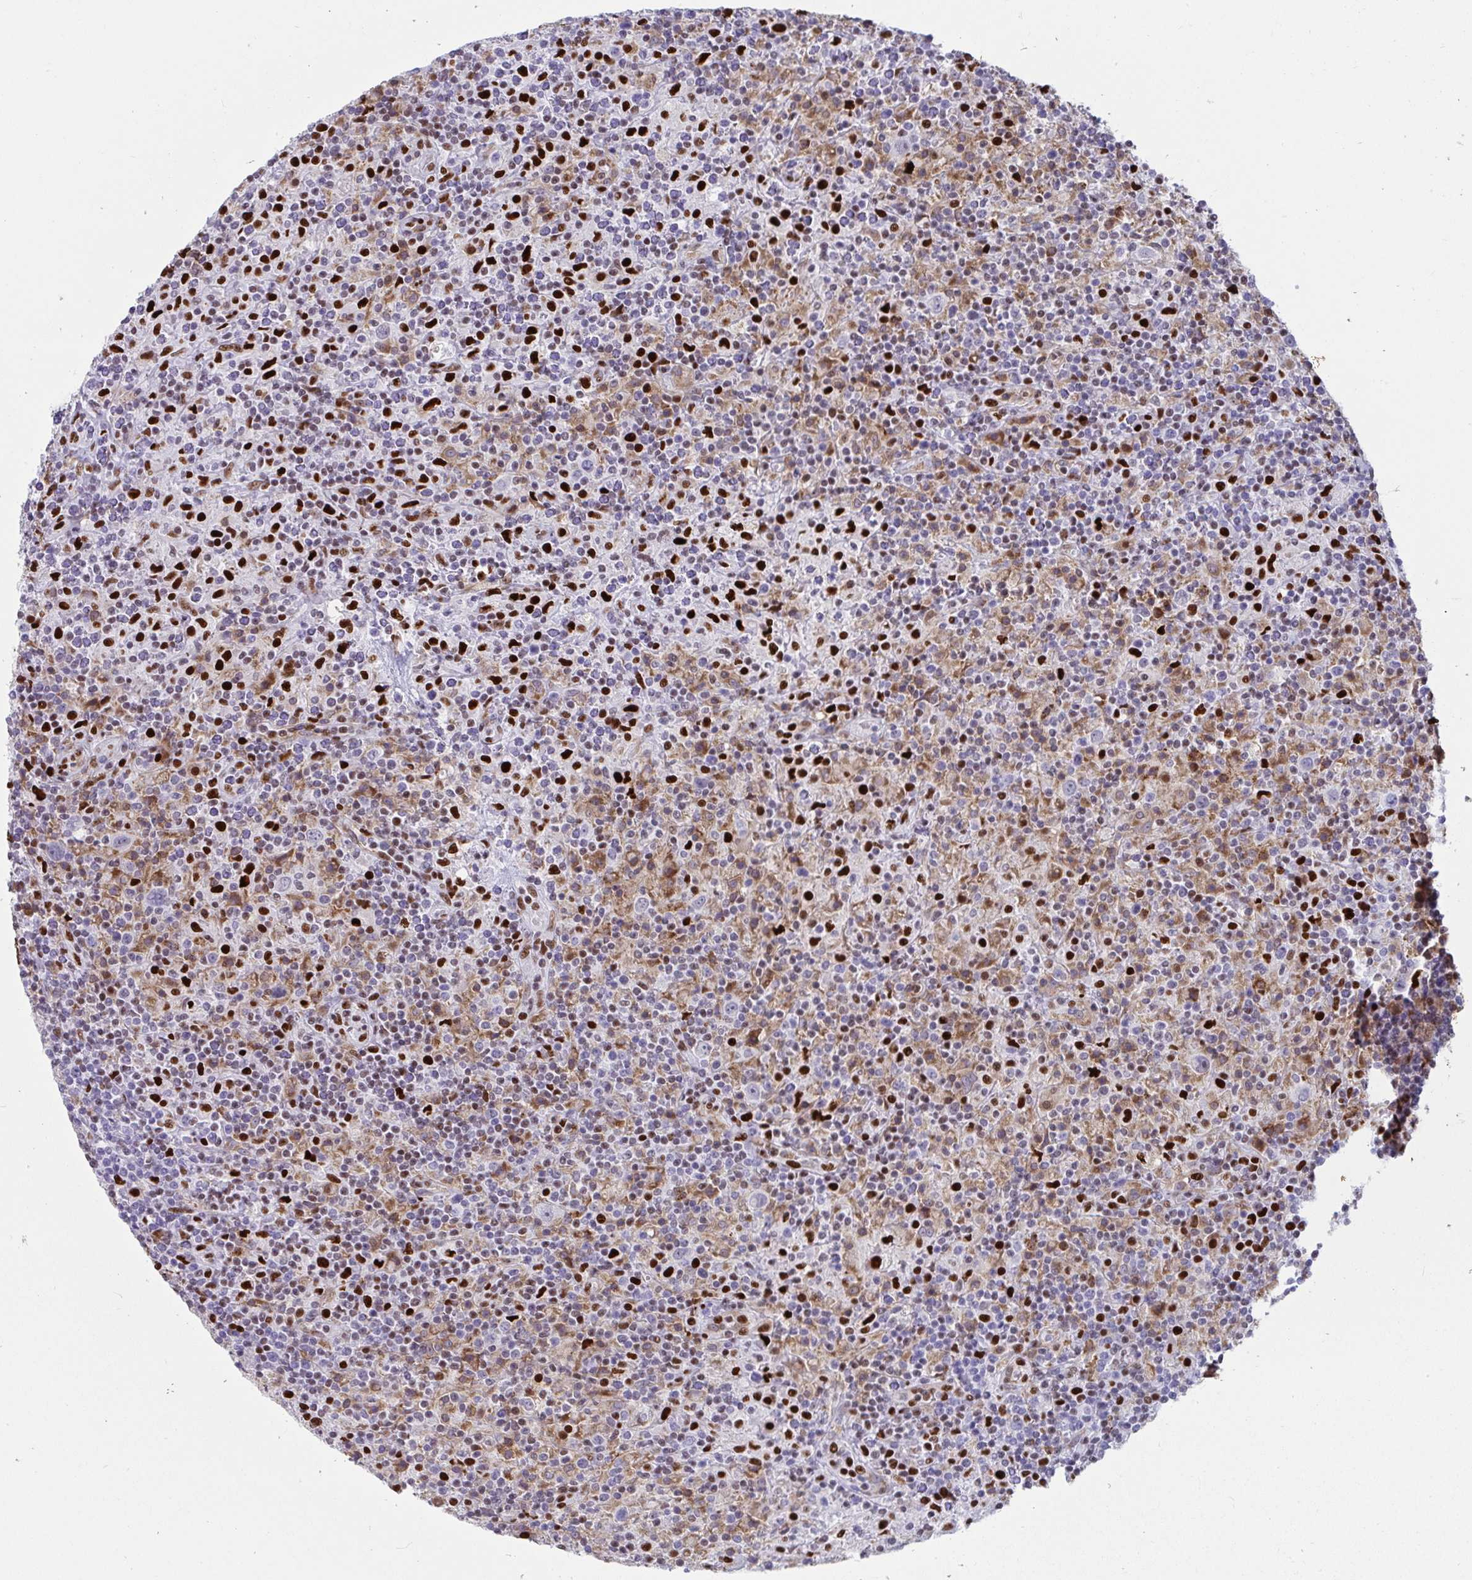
{"staining": {"intensity": "negative", "quantity": "none", "location": "none"}, "tissue": "lymphoma", "cell_type": "Tumor cells", "image_type": "cancer", "snomed": [{"axis": "morphology", "description": "Hodgkin's disease, NOS"}, {"axis": "topography", "description": "Lymph node"}], "caption": "Tumor cells show no significant protein staining in lymphoma.", "gene": "ZNF586", "patient": {"sex": "male", "age": 70}}